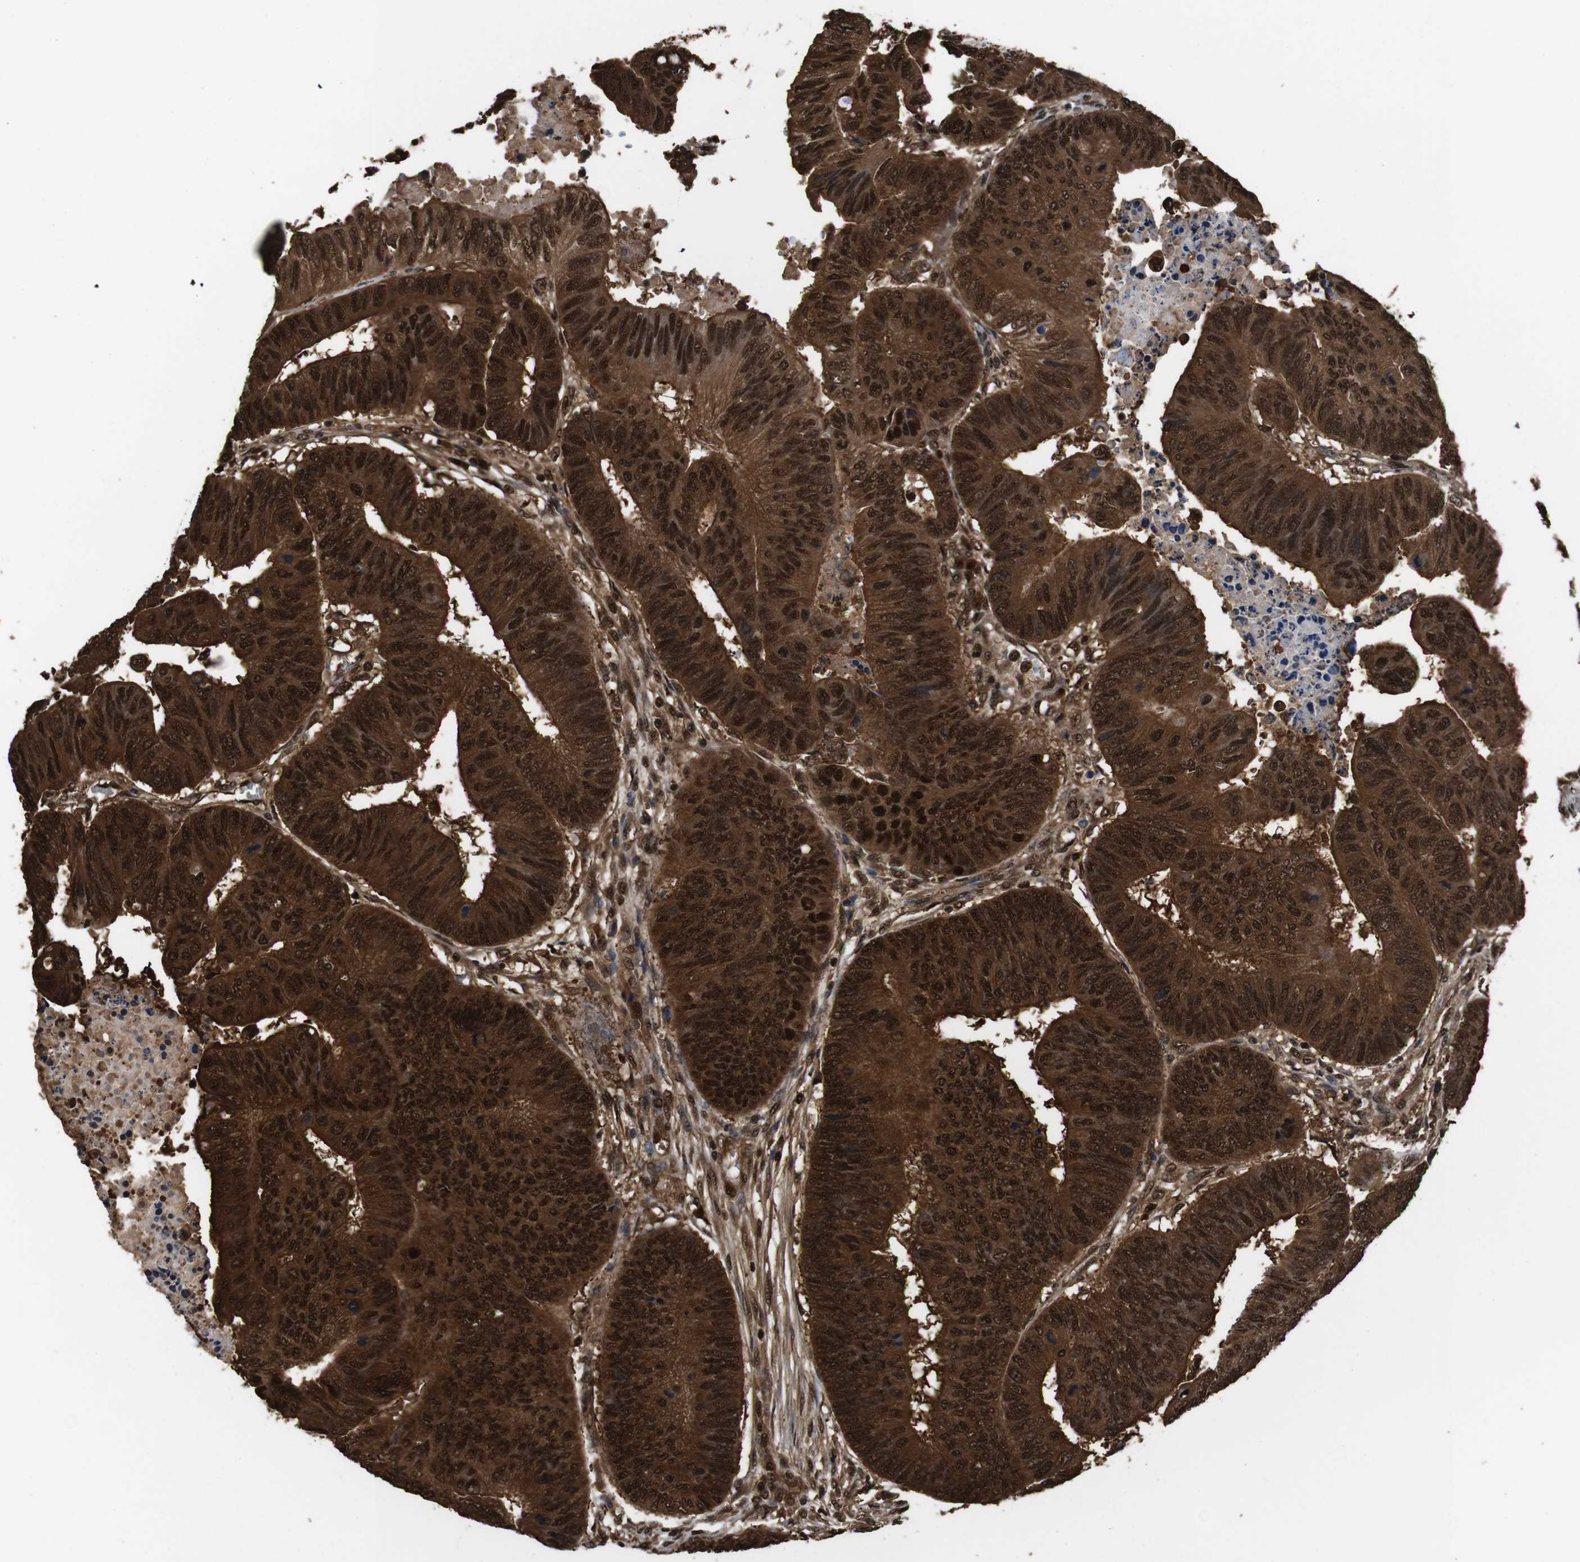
{"staining": {"intensity": "strong", "quantity": ">75%", "location": "cytoplasmic/membranous,nuclear"}, "tissue": "colorectal cancer", "cell_type": "Tumor cells", "image_type": "cancer", "snomed": [{"axis": "morphology", "description": "Normal tissue, NOS"}, {"axis": "morphology", "description": "Adenocarcinoma, NOS"}, {"axis": "topography", "description": "Rectum"}, {"axis": "topography", "description": "Peripheral nerve tissue"}], "caption": "High-magnification brightfield microscopy of colorectal adenocarcinoma stained with DAB (3,3'-diaminobenzidine) (brown) and counterstained with hematoxylin (blue). tumor cells exhibit strong cytoplasmic/membranous and nuclear positivity is appreciated in approximately>75% of cells.", "gene": "VCP", "patient": {"sex": "male", "age": 92}}